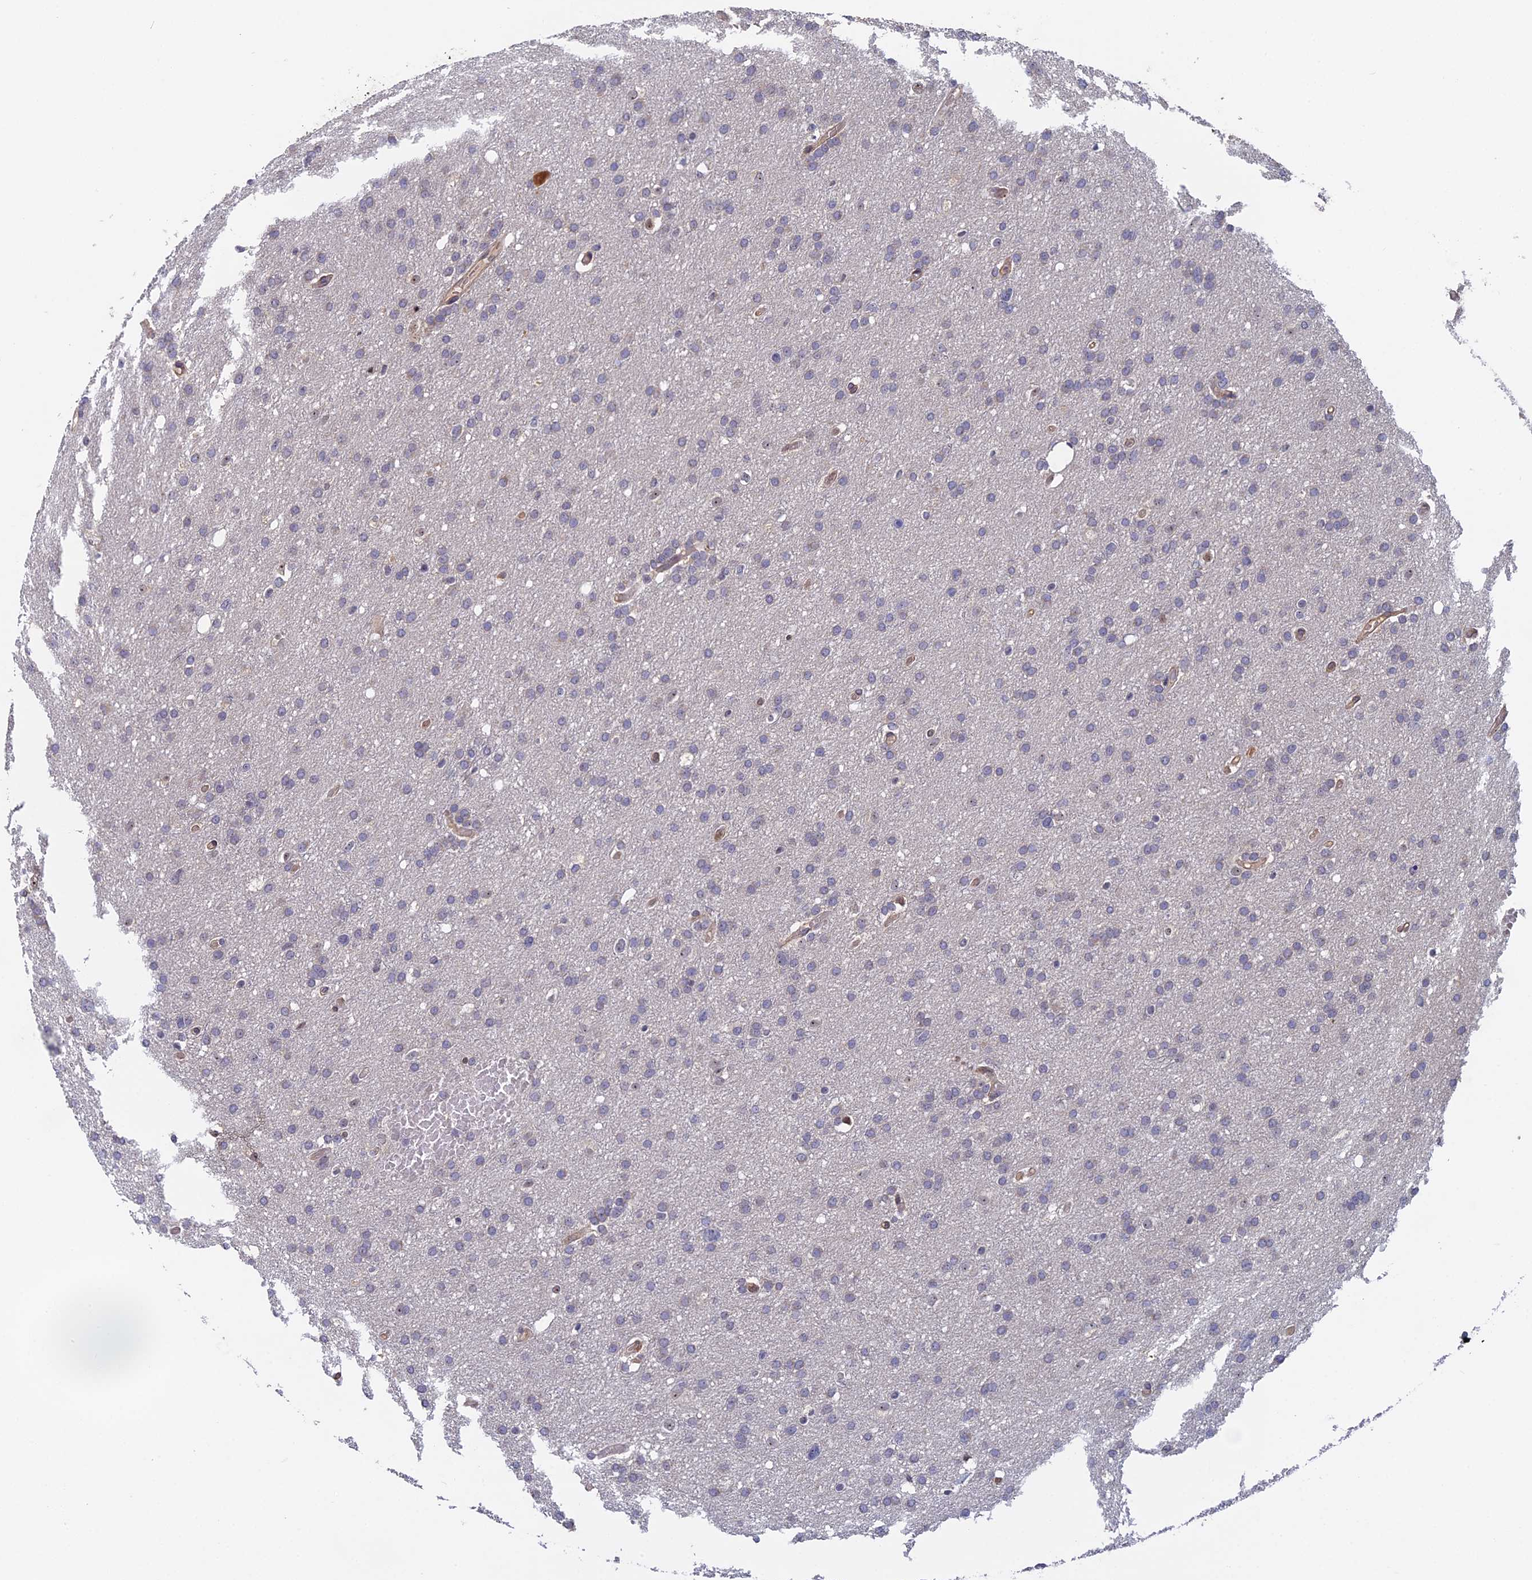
{"staining": {"intensity": "negative", "quantity": "none", "location": "none"}, "tissue": "glioma", "cell_type": "Tumor cells", "image_type": "cancer", "snomed": [{"axis": "morphology", "description": "Glioma, malignant, High grade"}, {"axis": "topography", "description": "Cerebral cortex"}], "caption": "Protein analysis of high-grade glioma (malignant) exhibits no significant staining in tumor cells. Brightfield microscopy of IHC stained with DAB (3,3'-diaminobenzidine) (brown) and hematoxylin (blue), captured at high magnification.", "gene": "FAM98C", "patient": {"sex": "female", "age": 36}}